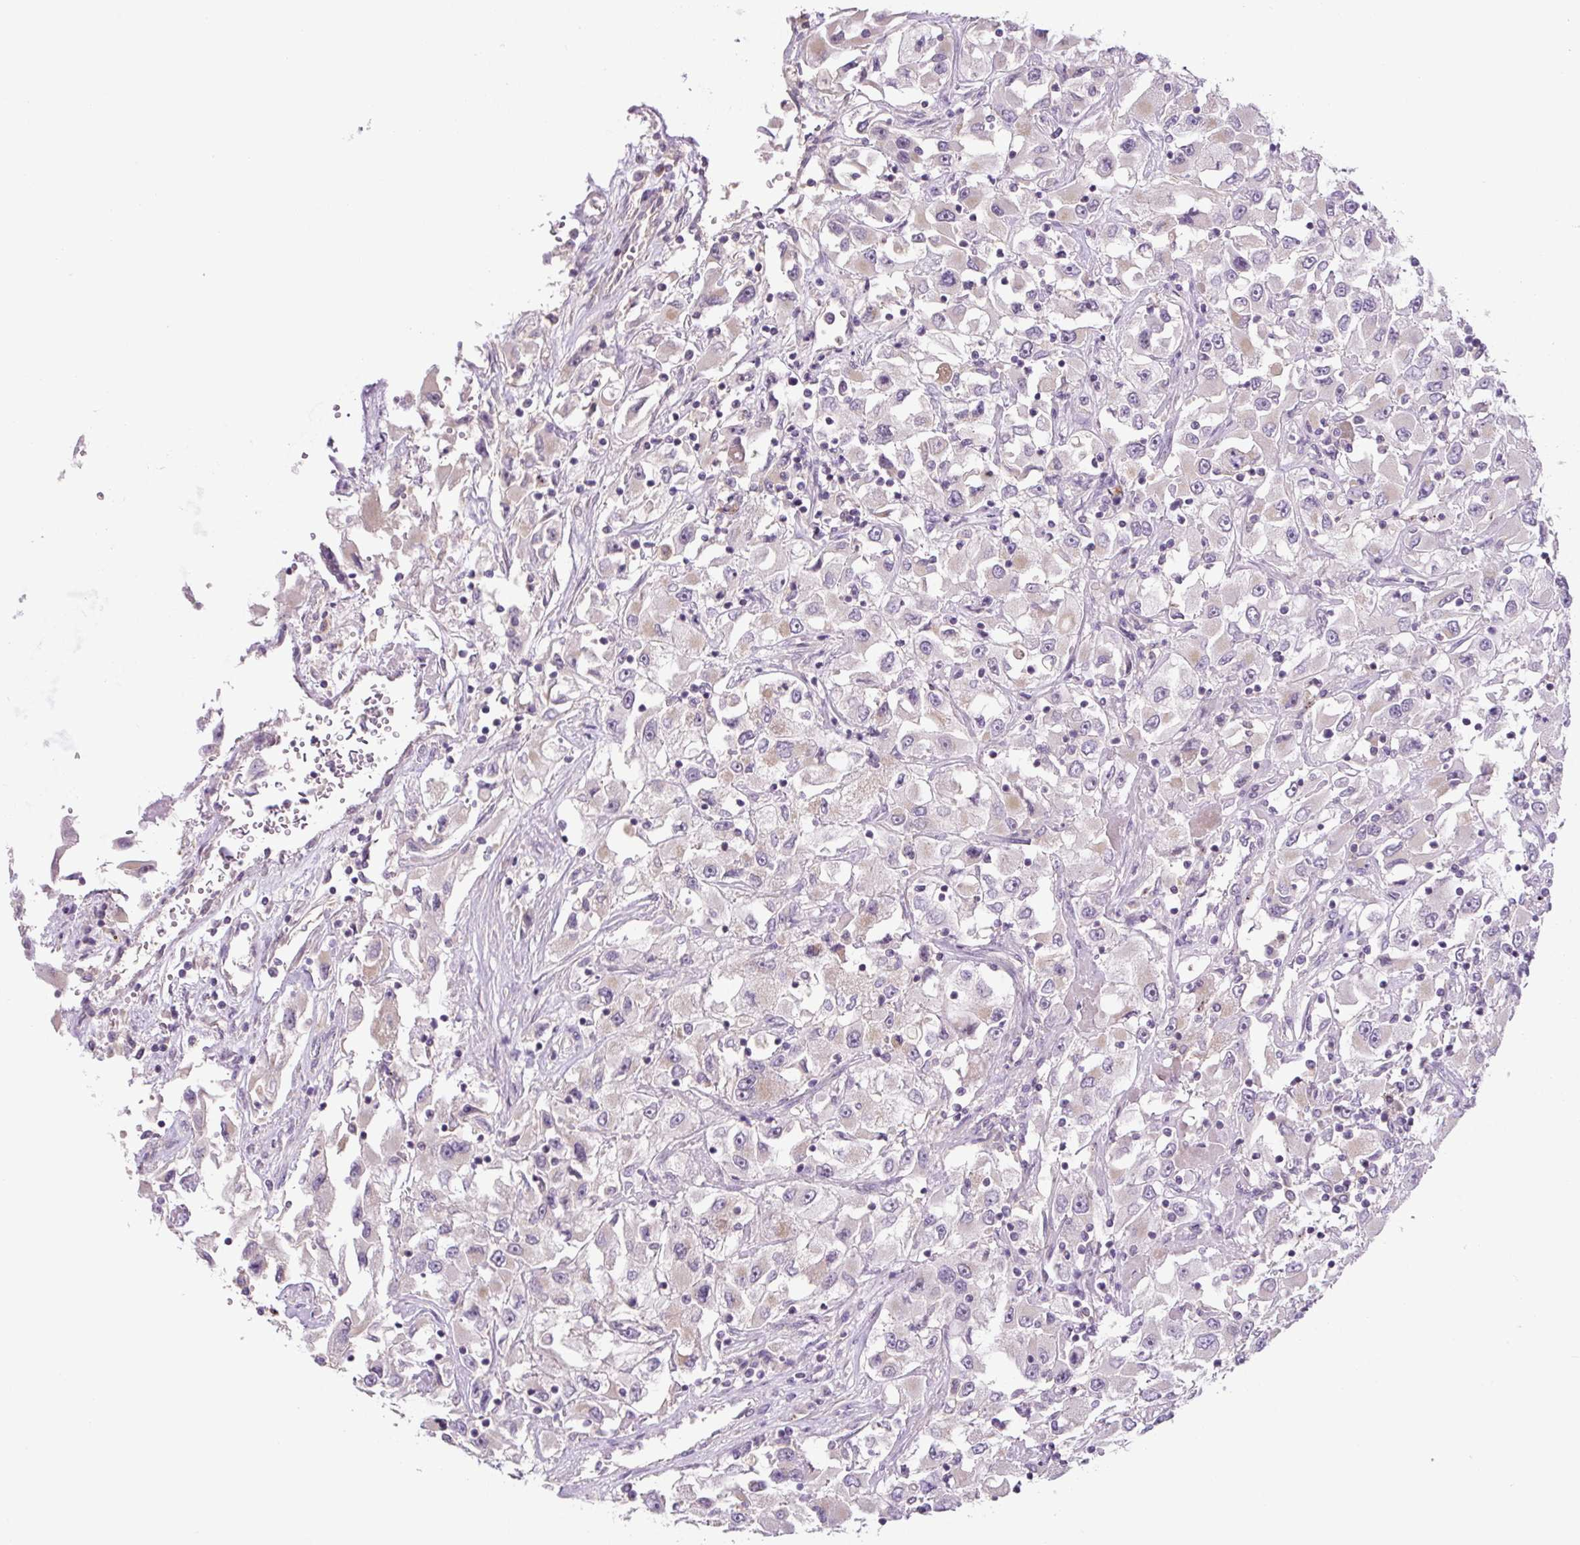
{"staining": {"intensity": "negative", "quantity": "none", "location": "none"}, "tissue": "renal cancer", "cell_type": "Tumor cells", "image_type": "cancer", "snomed": [{"axis": "morphology", "description": "Adenocarcinoma, NOS"}, {"axis": "topography", "description": "Kidney"}], "caption": "DAB (3,3'-diaminobenzidine) immunohistochemical staining of human renal adenocarcinoma displays no significant expression in tumor cells.", "gene": "UBL3", "patient": {"sex": "female", "age": 52}}